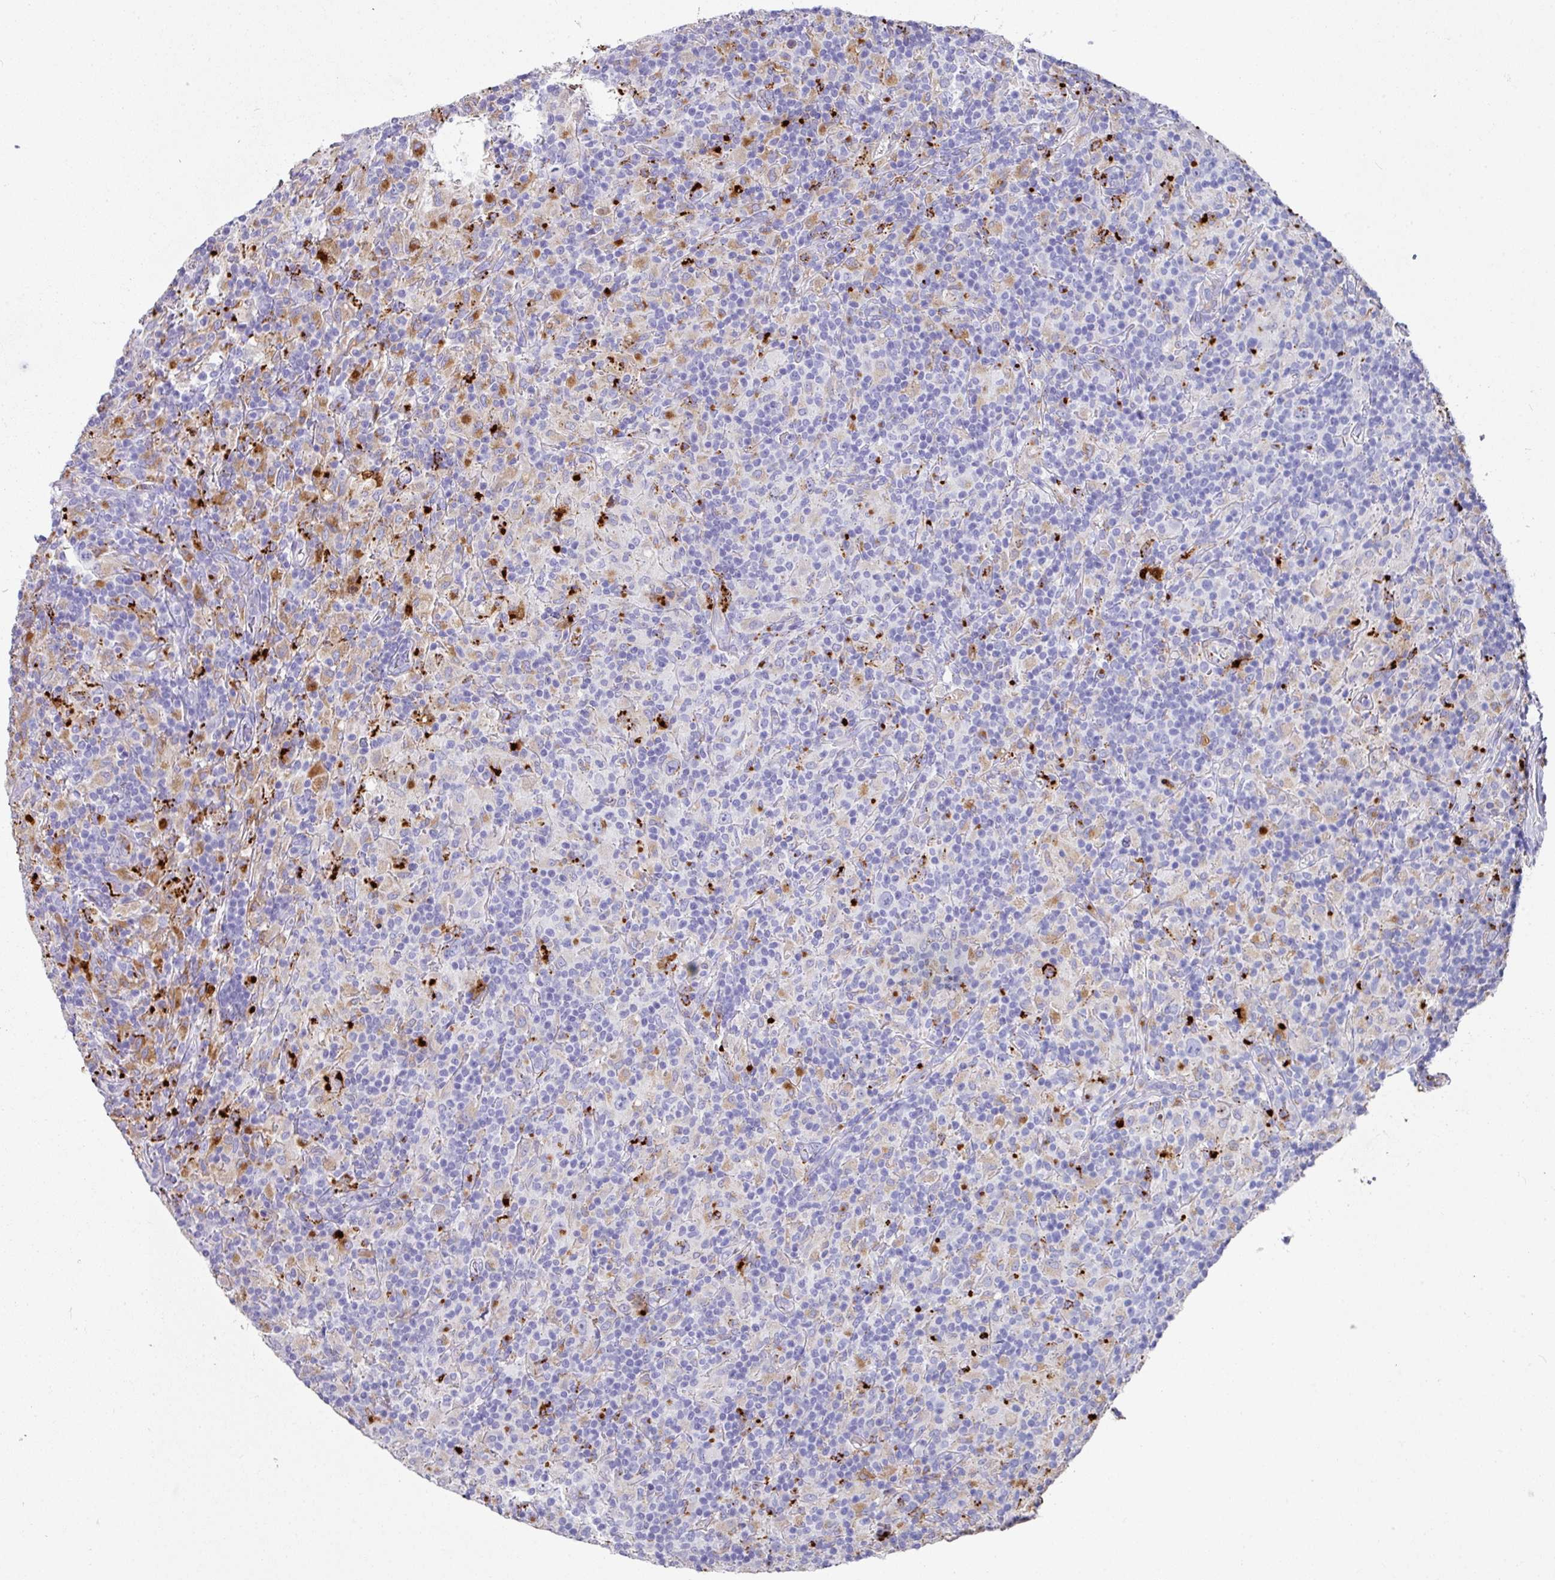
{"staining": {"intensity": "negative", "quantity": "none", "location": "none"}, "tissue": "lymphoma", "cell_type": "Tumor cells", "image_type": "cancer", "snomed": [{"axis": "morphology", "description": "Hodgkin's disease, NOS"}, {"axis": "topography", "description": "Lymph node"}], "caption": "Tumor cells are negative for brown protein staining in lymphoma.", "gene": "CPVL", "patient": {"sex": "male", "age": 70}}